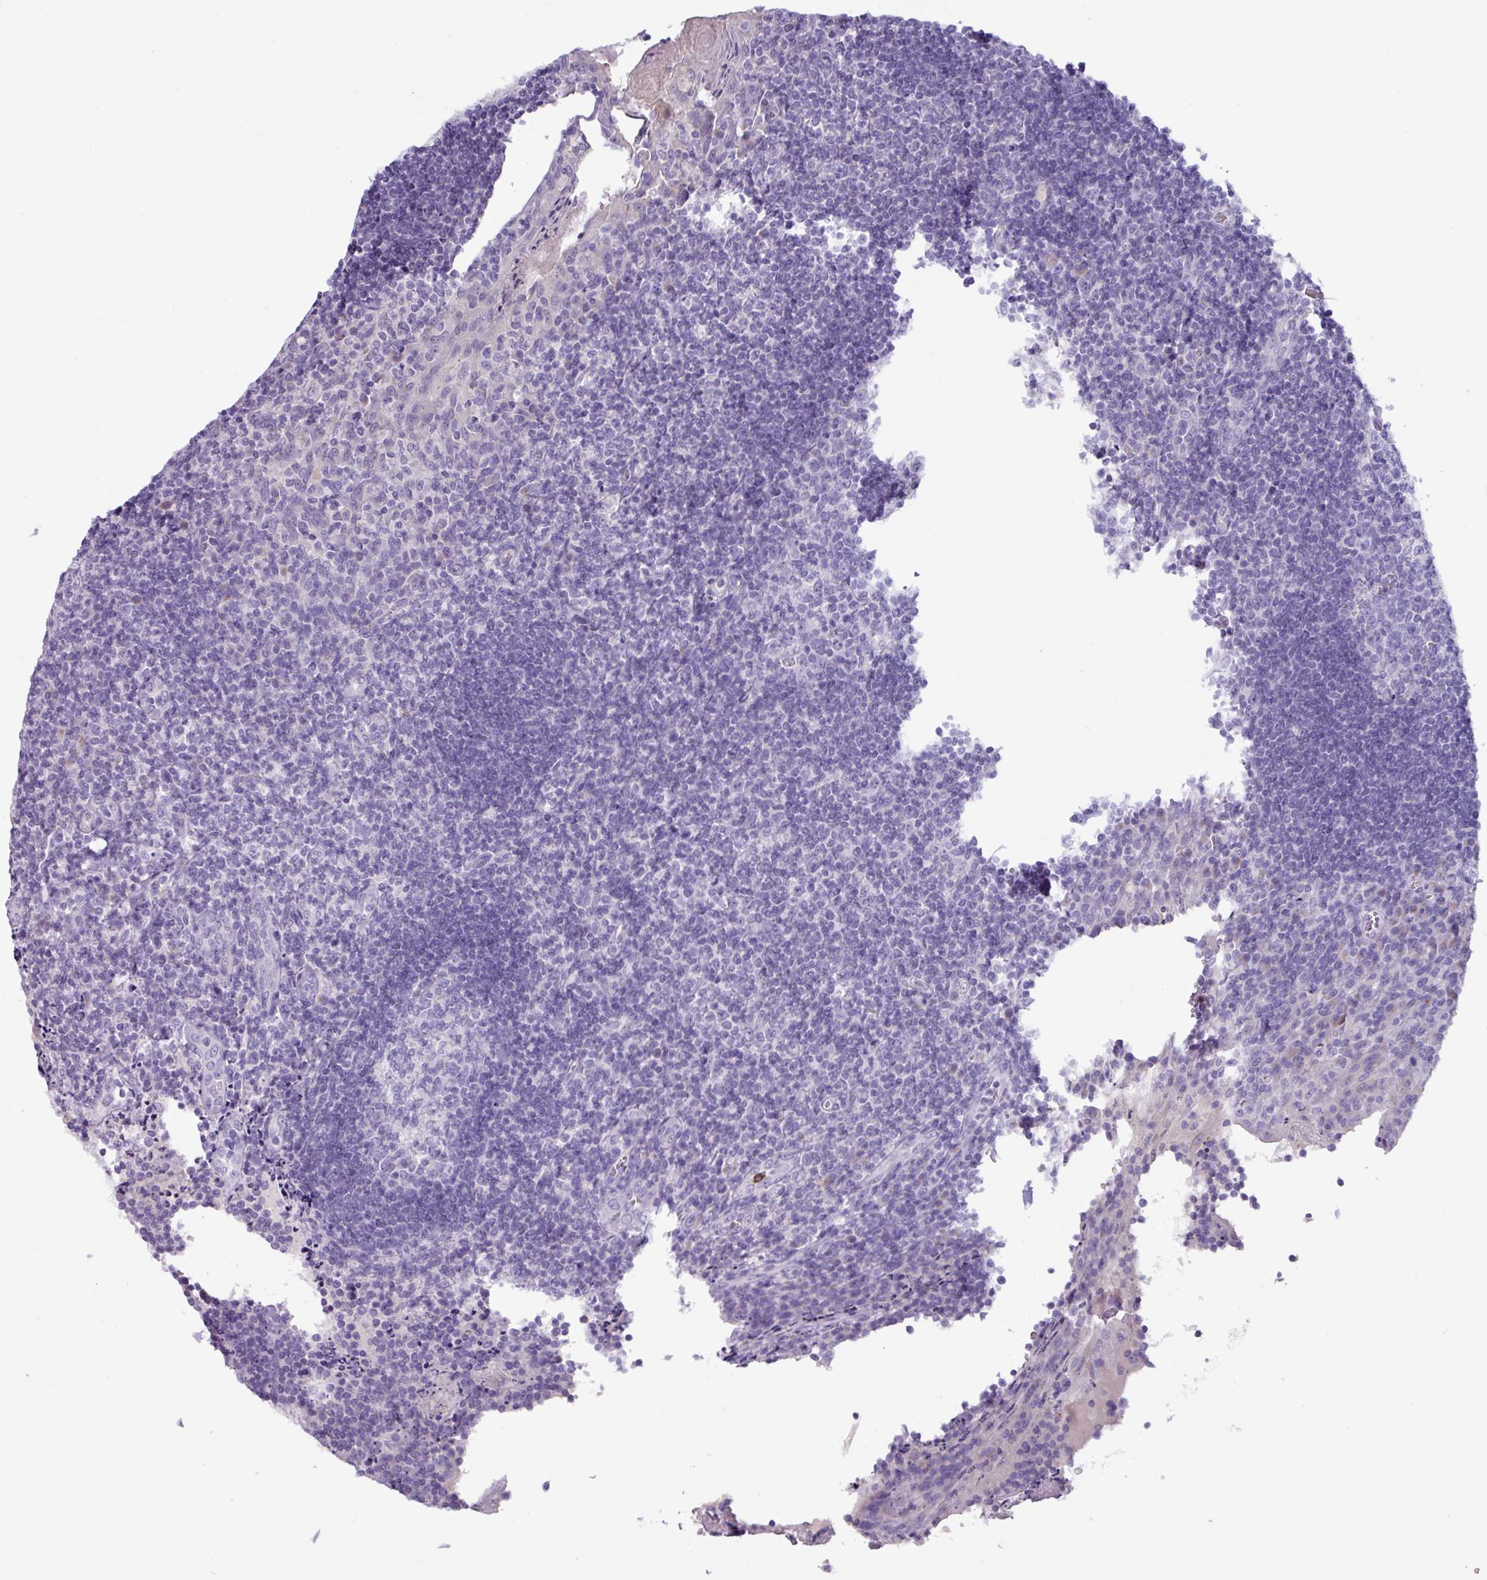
{"staining": {"intensity": "negative", "quantity": "none", "location": "none"}, "tissue": "tonsil", "cell_type": "Germinal center cells", "image_type": "normal", "snomed": [{"axis": "morphology", "description": "Normal tissue, NOS"}, {"axis": "topography", "description": "Tonsil"}], "caption": "Human tonsil stained for a protein using immunohistochemistry demonstrates no staining in germinal center cells.", "gene": "ZNF524", "patient": {"sex": "male", "age": 17}}